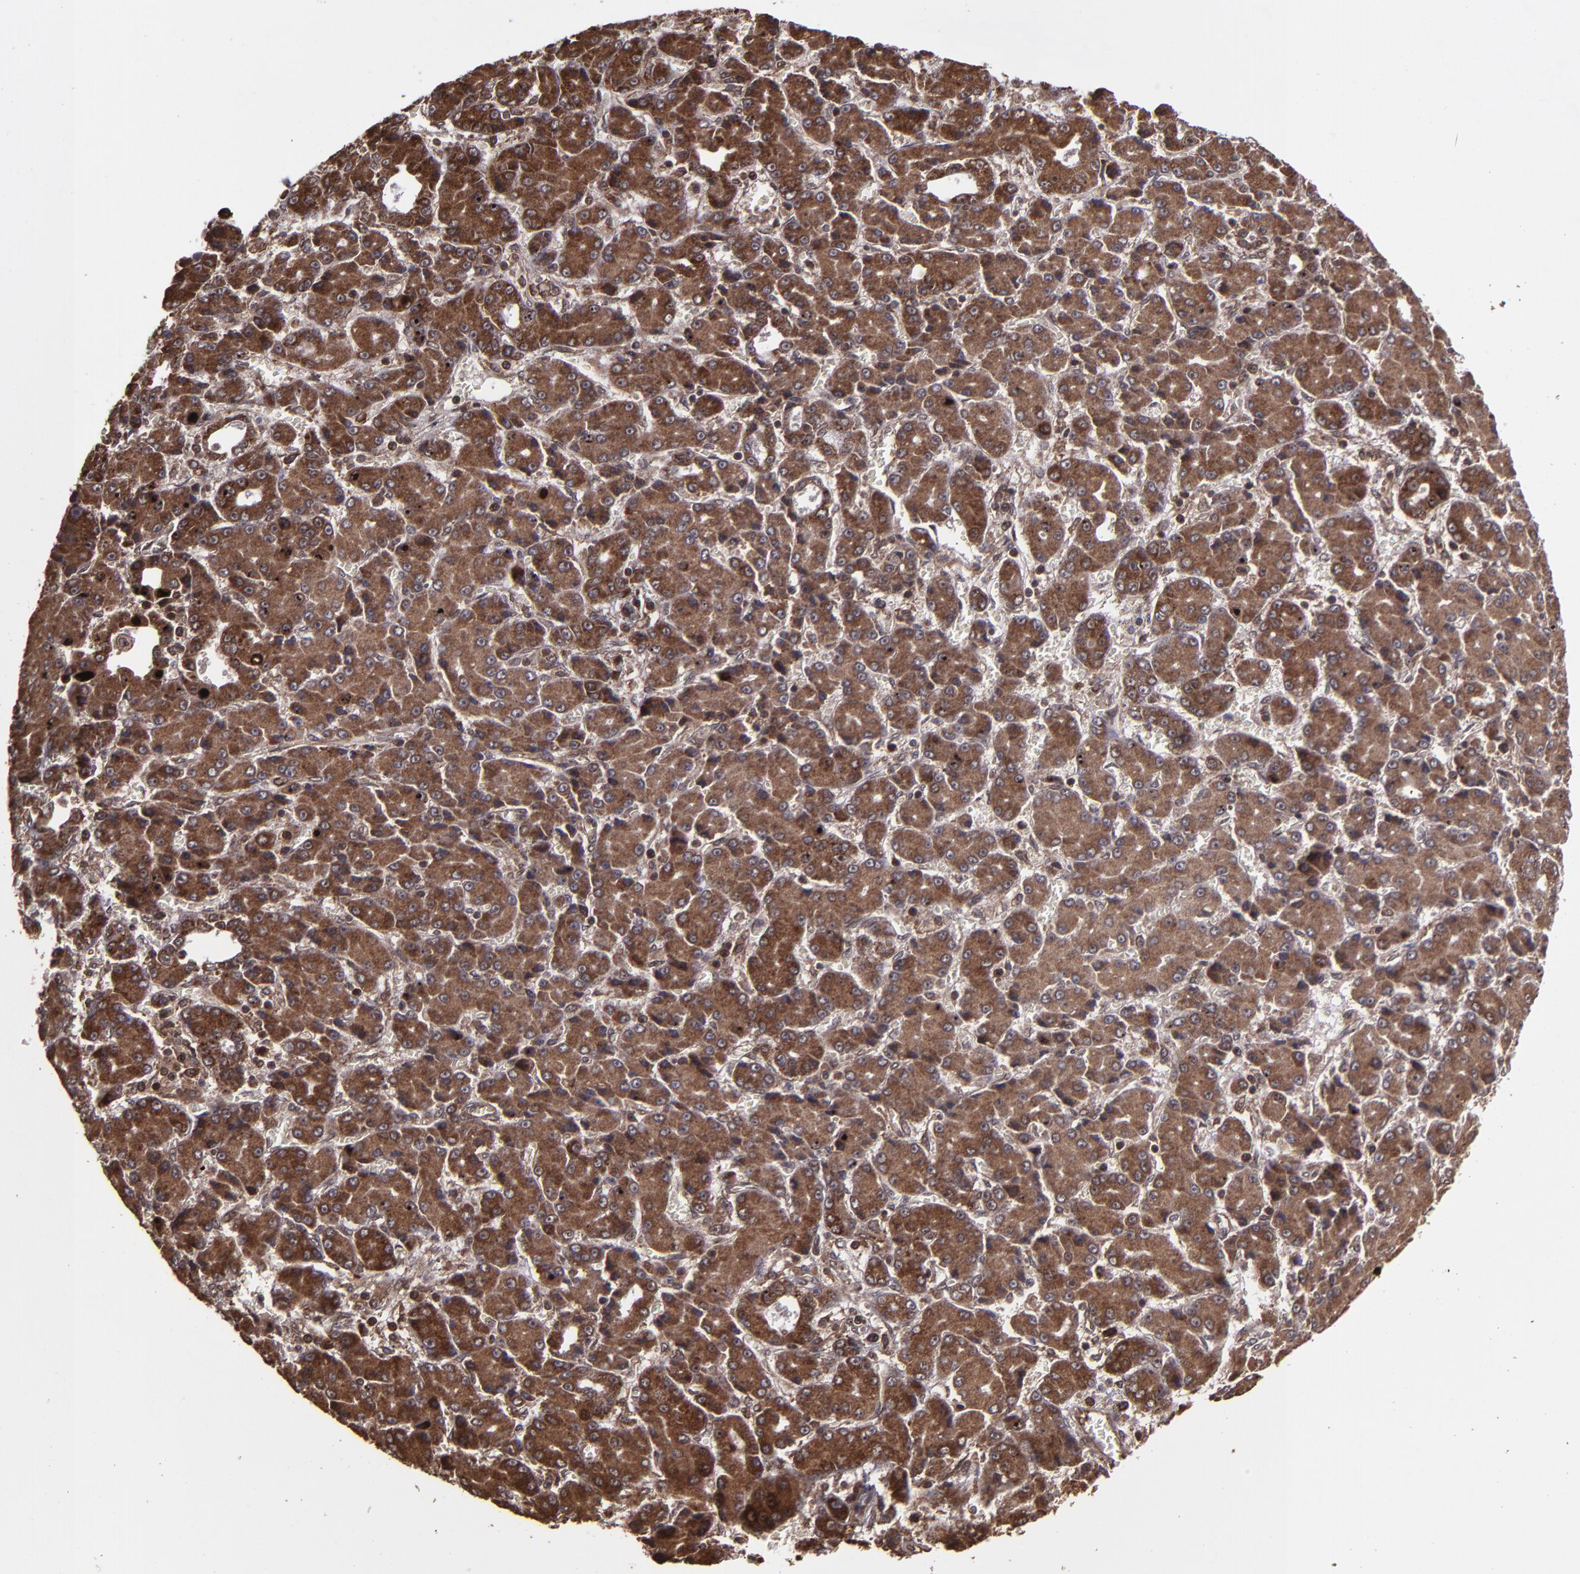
{"staining": {"intensity": "strong", "quantity": ">75%", "location": "cytoplasmic/membranous,nuclear"}, "tissue": "liver cancer", "cell_type": "Tumor cells", "image_type": "cancer", "snomed": [{"axis": "morphology", "description": "Carcinoma, Hepatocellular, NOS"}, {"axis": "topography", "description": "Liver"}], "caption": "Protein staining demonstrates strong cytoplasmic/membranous and nuclear positivity in approximately >75% of tumor cells in liver cancer (hepatocellular carcinoma).", "gene": "EIF4ENIF1", "patient": {"sex": "male", "age": 69}}